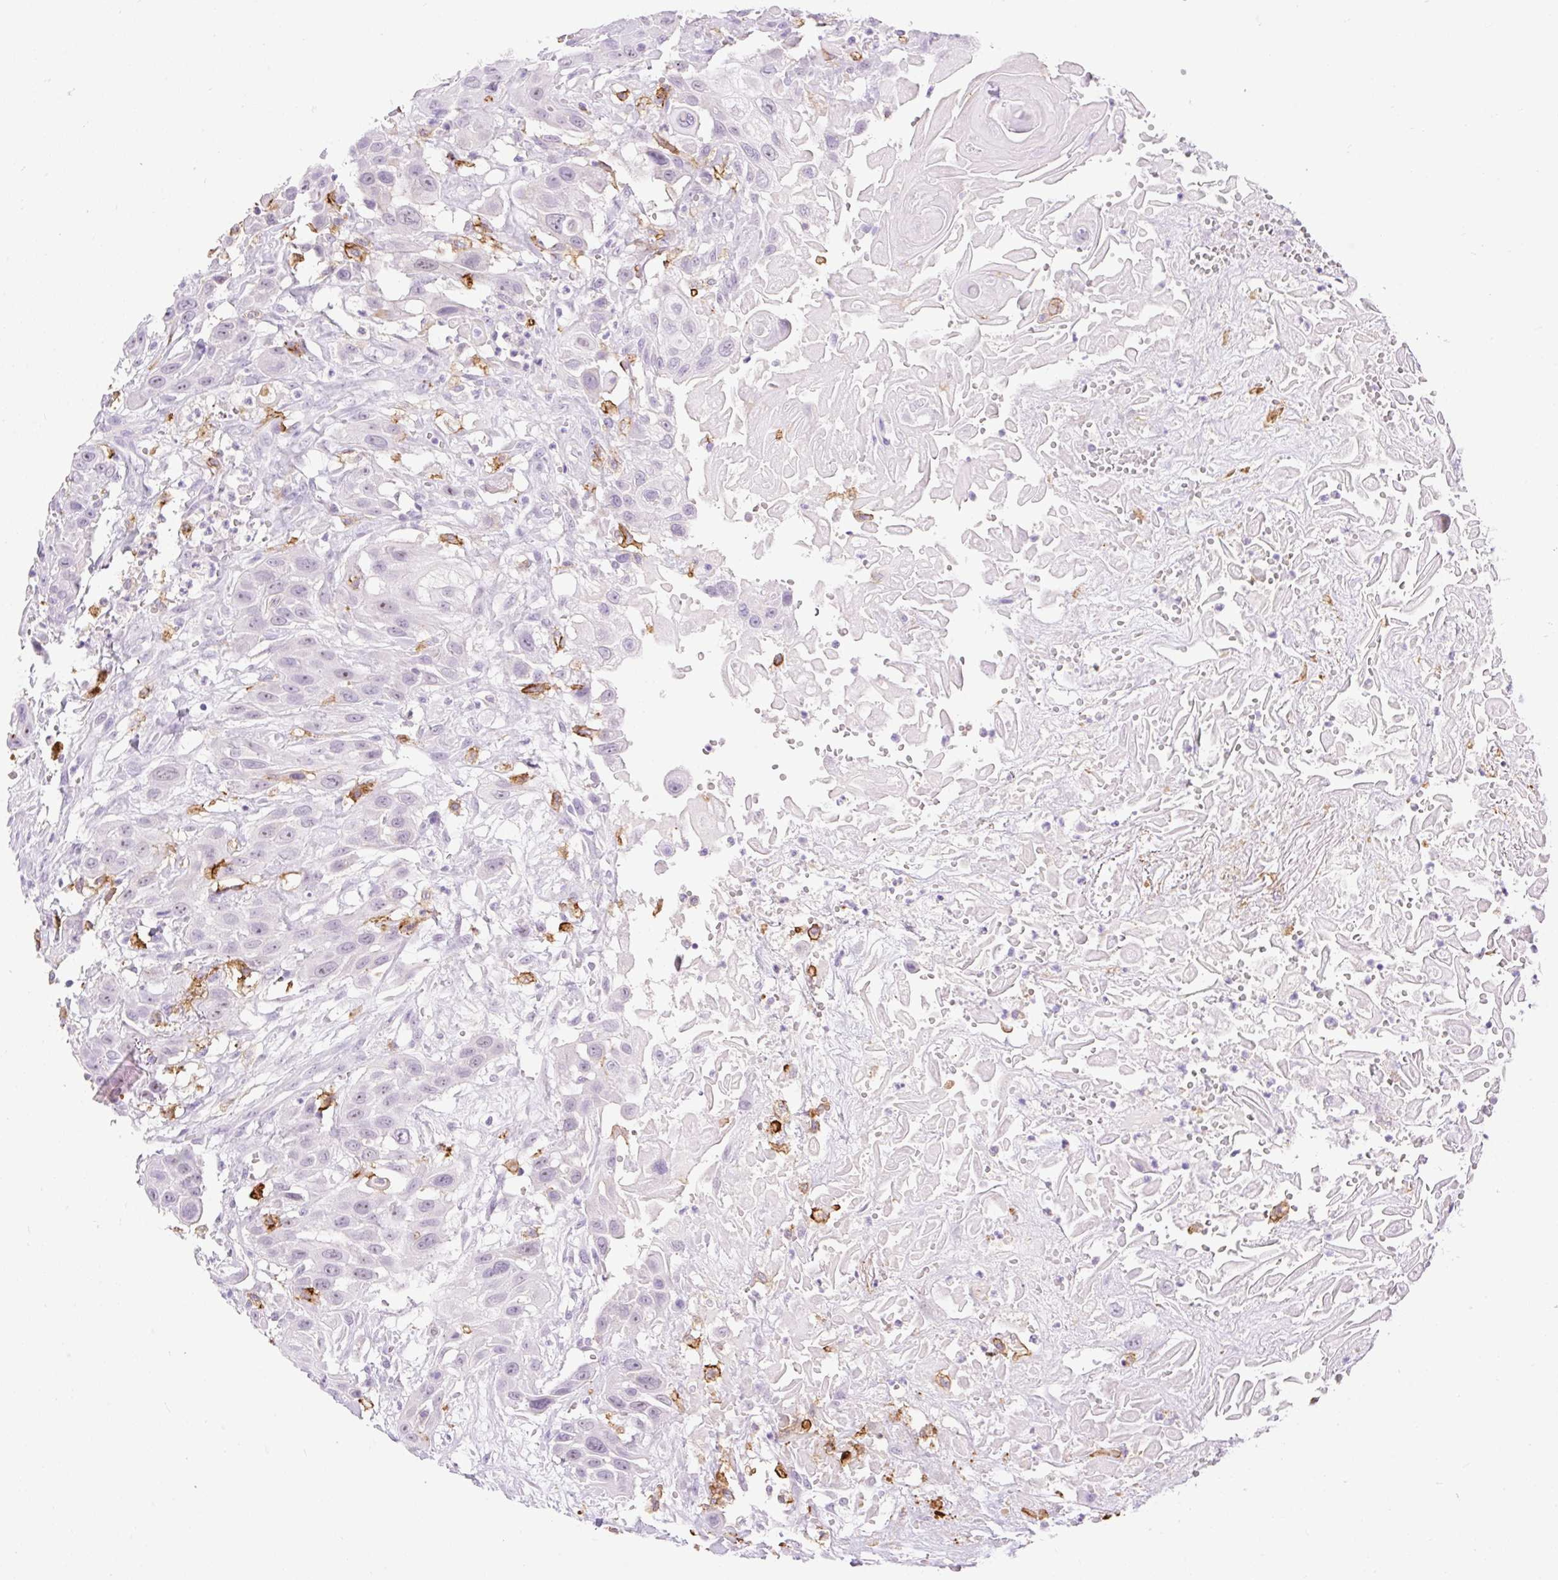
{"staining": {"intensity": "negative", "quantity": "none", "location": "none"}, "tissue": "head and neck cancer", "cell_type": "Tumor cells", "image_type": "cancer", "snomed": [{"axis": "morphology", "description": "Squamous cell carcinoma, NOS"}, {"axis": "topography", "description": "Head-Neck"}], "caption": "Immunohistochemical staining of head and neck cancer (squamous cell carcinoma) displays no significant expression in tumor cells. (Brightfield microscopy of DAB (3,3'-diaminobenzidine) IHC at high magnification).", "gene": "SIGLEC1", "patient": {"sex": "male", "age": 81}}